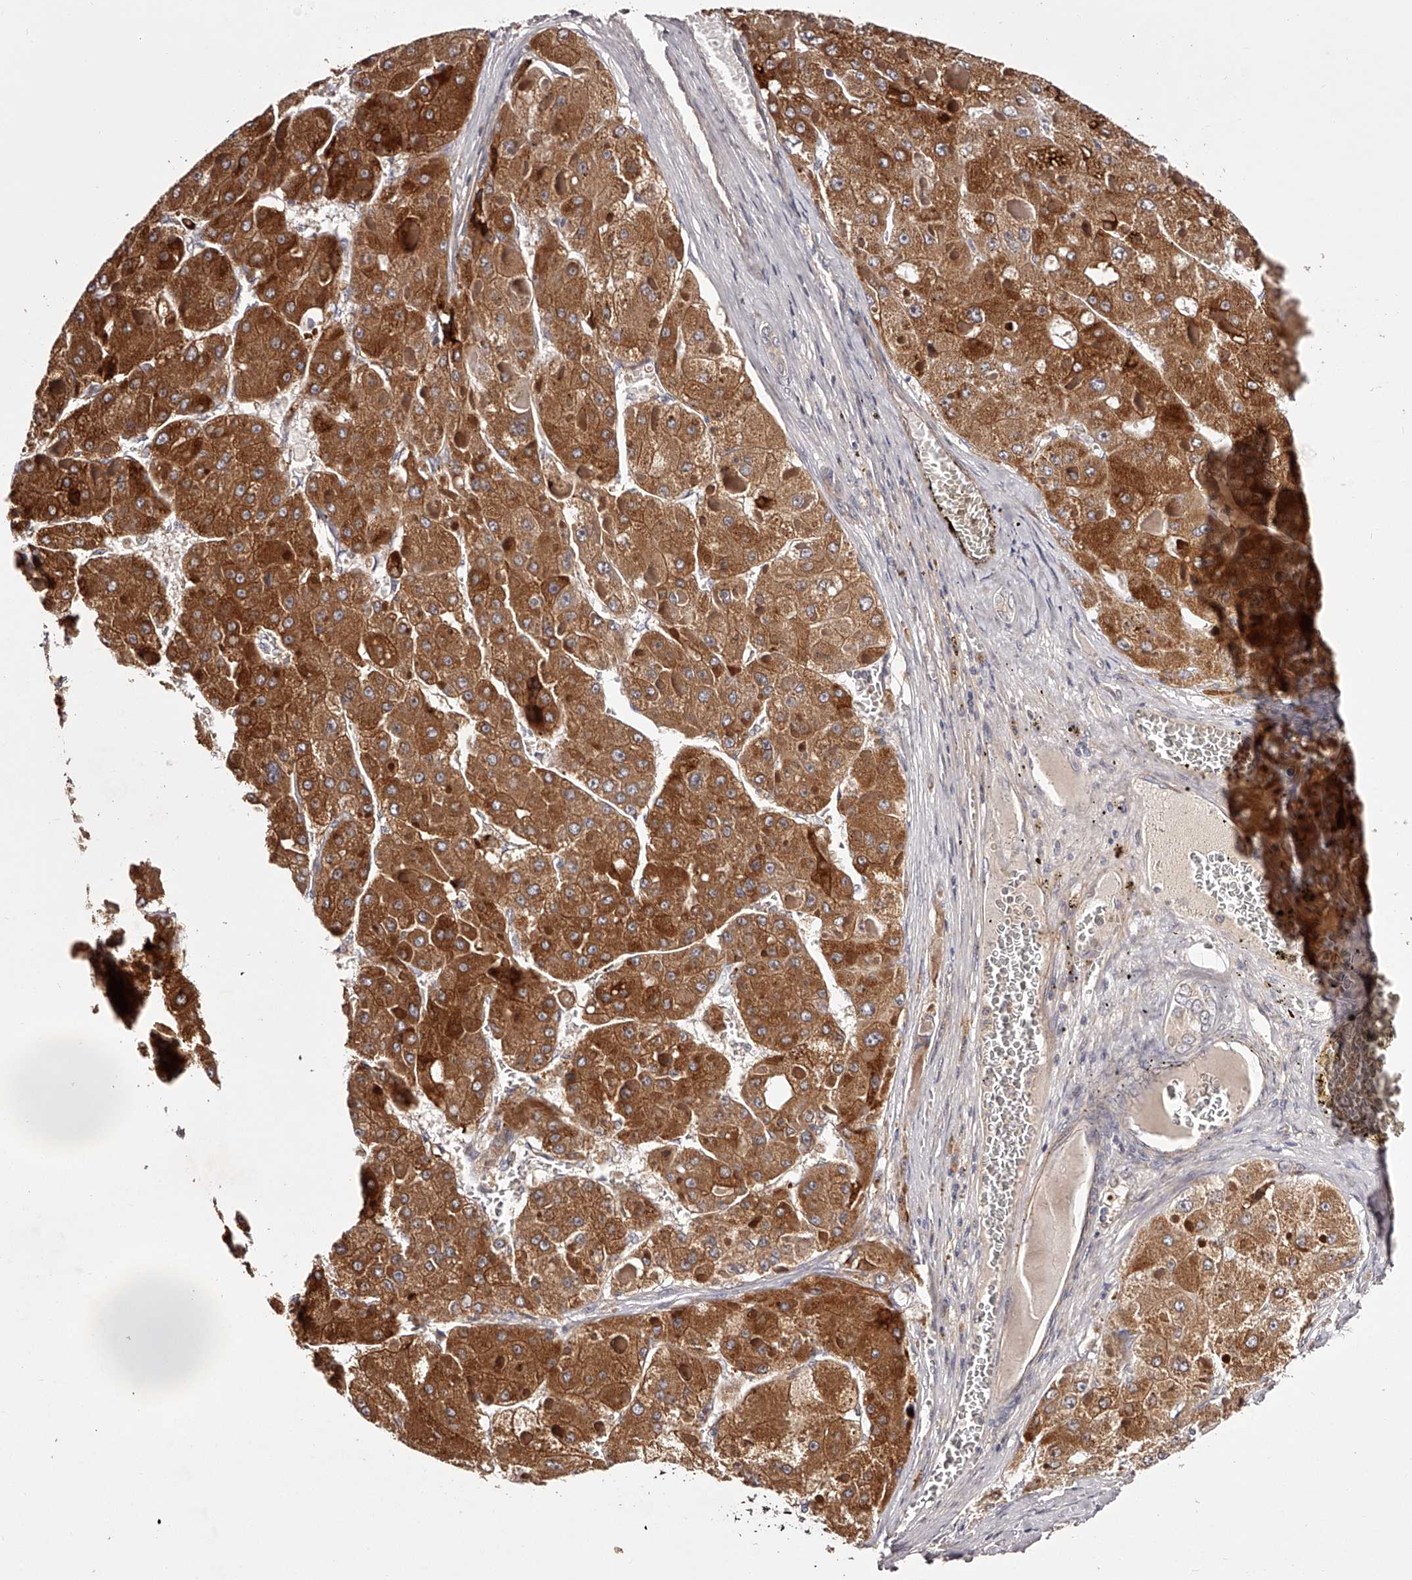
{"staining": {"intensity": "strong", "quantity": ">75%", "location": "cytoplasmic/membranous"}, "tissue": "liver cancer", "cell_type": "Tumor cells", "image_type": "cancer", "snomed": [{"axis": "morphology", "description": "Carcinoma, Hepatocellular, NOS"}, {"axis": "topography", "description": "Liver"}], "caption": "This is an image of IHC staining of hepatocellular carcinoma (liver), which shows strong staining in the cytoplasmic/membranous of tumor cells.", "gene": "ODF2L", "patient": {"sex": "female", "age": 73}}